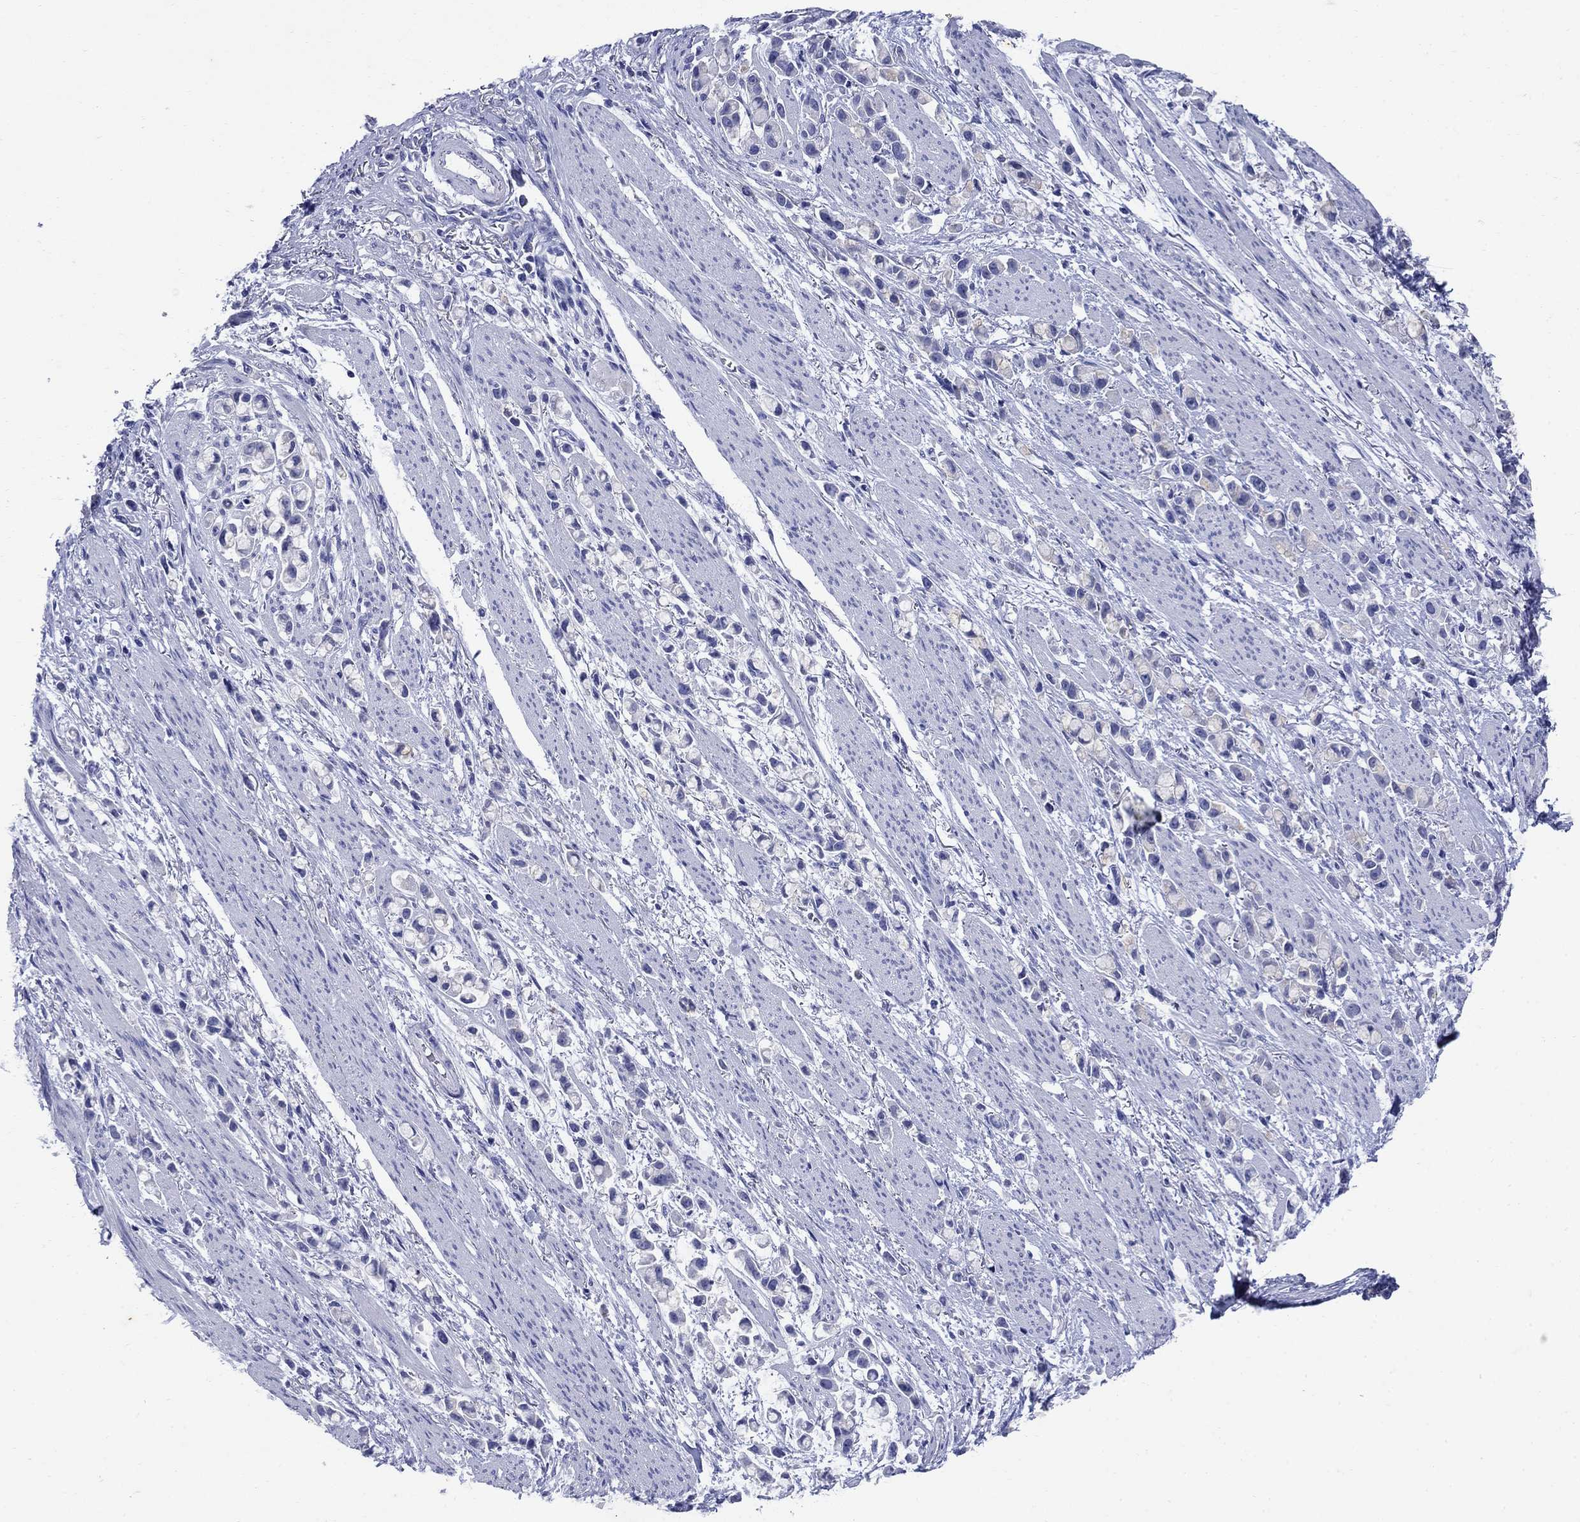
{"staining": {"intensity": "negative", "quantity": "none", "location": "none"}, "tissue": "stomach cancer", "cell_type": "Tumor cells", "image_type": "cancer", "snomed": [{"axis": "morphology", "description": "Adenocarcinoma, NOS"}, {"axis": "topography", "description": "Stomach"}], "caption": "High magnification brightfield microscopy of stomach cancer (adenocarcinoma) stained with DAB (3,3'-diaminobenzidine) (brown) and counterstained with hematoxylin (blue): tumor cells show no significant expression.", "gene": "CD1A", "patient": {"sex": "female", "age": 81}}